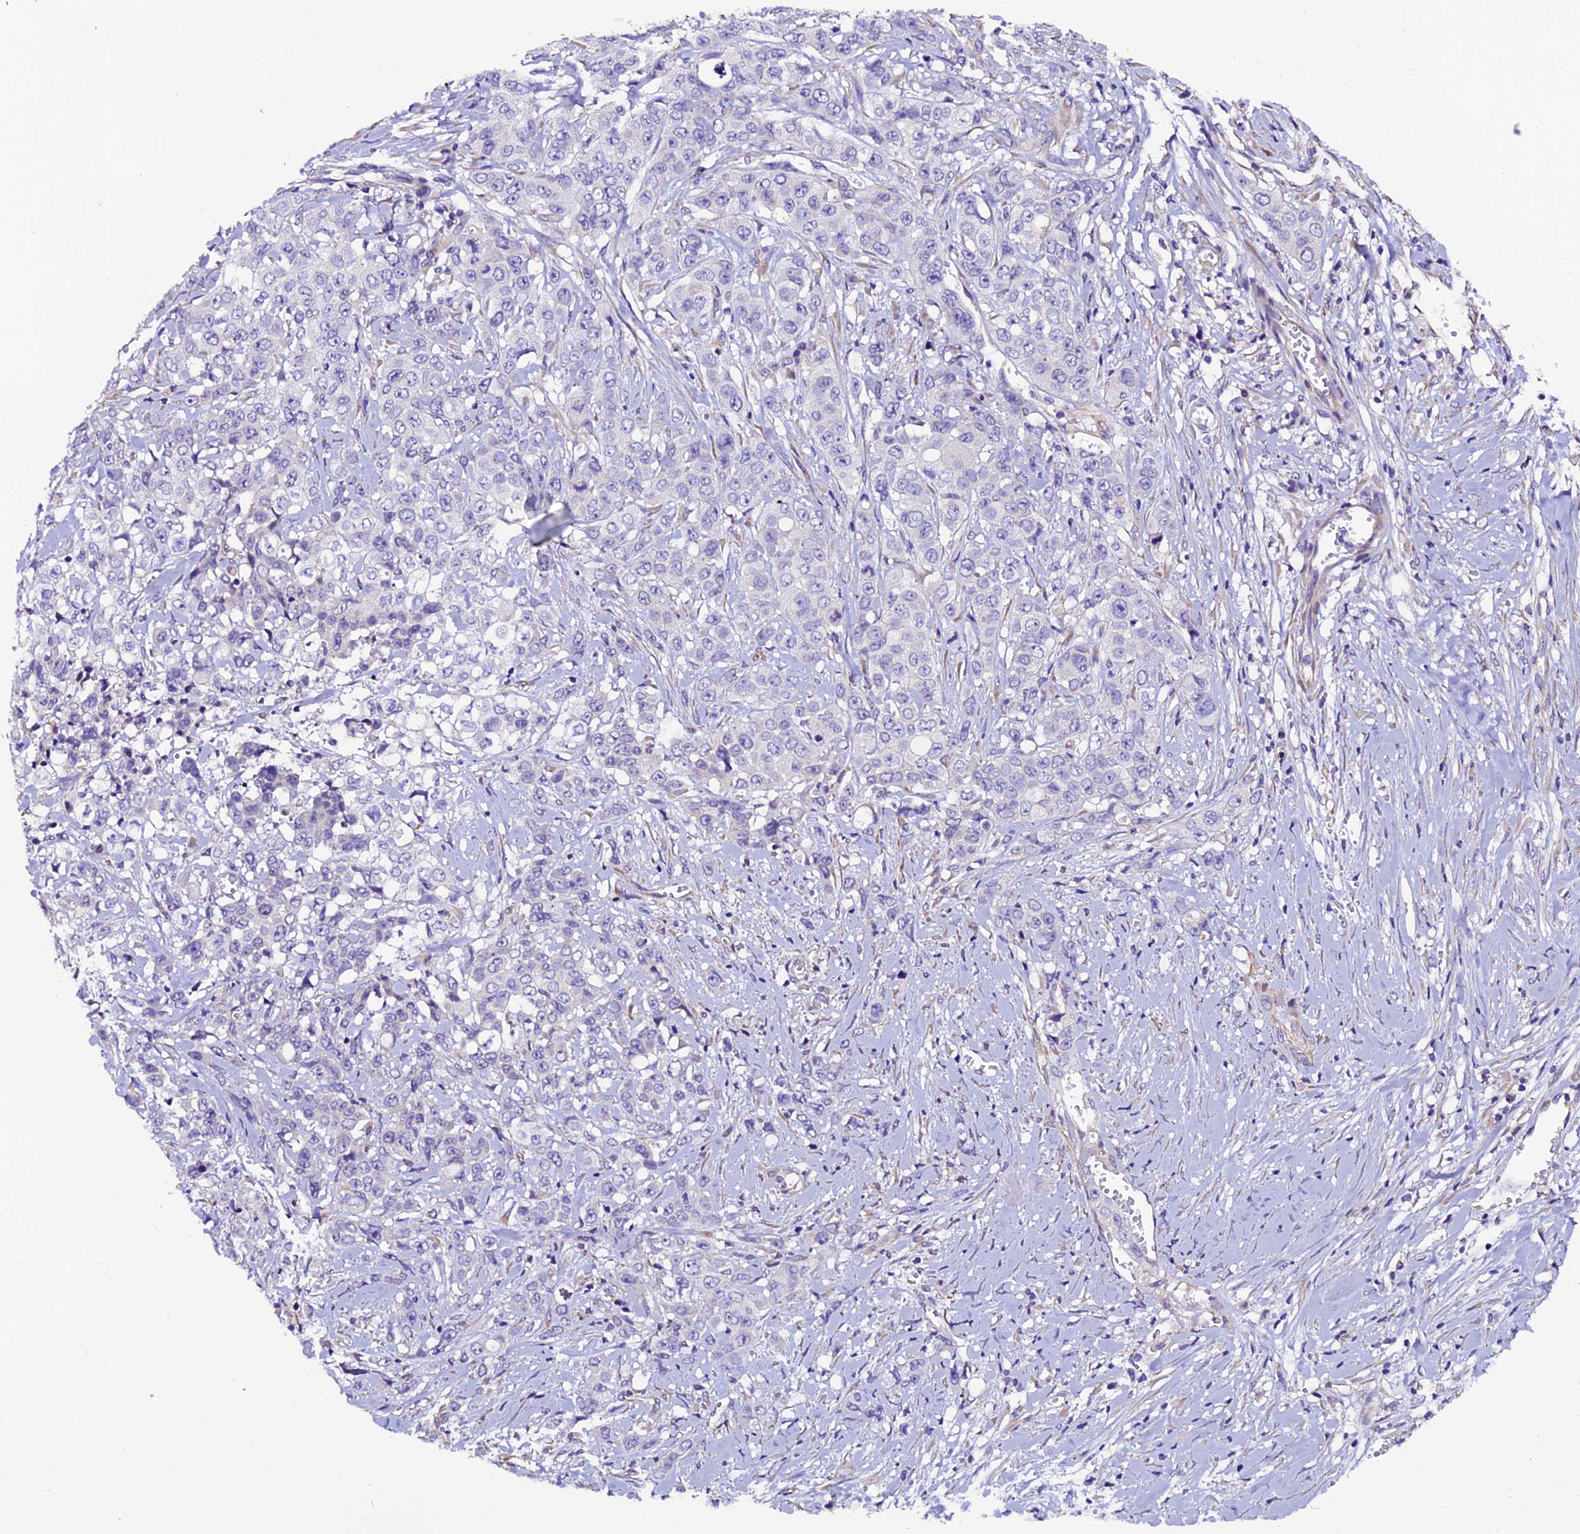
{"staining": {"intensity": "negative", "quantity": "none", "location": "none"}, "tissue": "stomach cancer", "cell_type": "Tumor cells", "image_type": "cancer", "snomed": [{"axis": "morphology", "description": "Adenocarcinoma, NOS"}, {"axis": "topography", "description": "Stomach, upper"}], "caption": "Tumor cells are negative for protein expression in human adenocarcinoma (stomach).", "gene": "CLN5", "patient": {"sex": "male", "age": 62}}